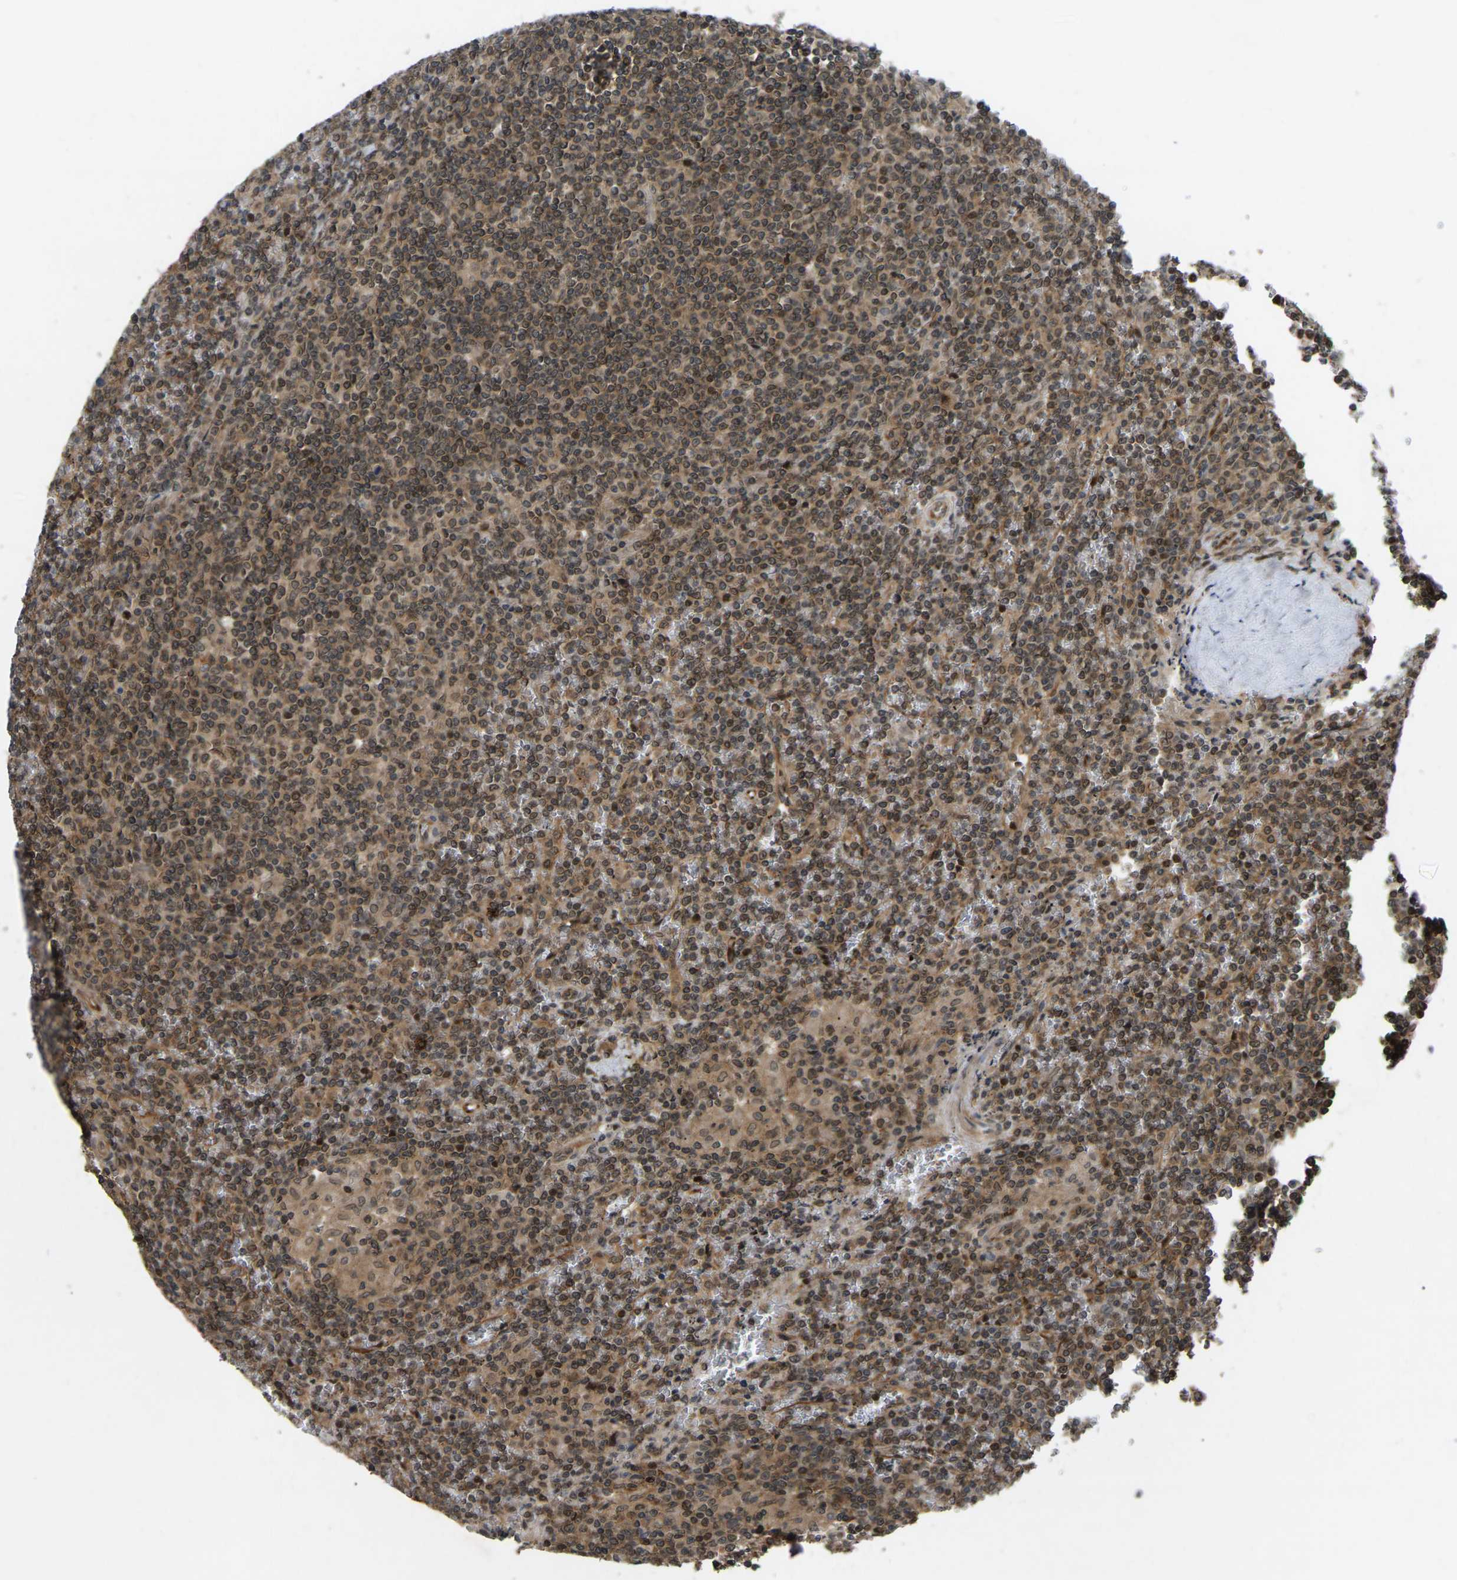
{"staining": {"intensity": "moderate", "quantity": ">75%", "location": "cytoplasmic/membranous,nuclear"}, "tissue": "lymphoma", "cell_type": "Tumor cells", "image_type": "cancer", "snomed": [{"axis": "morphology", "description": "Malignant lymphoma, non-Hodgkin's type, Low grade"}, {"axis": "topography", "description": "Spleen"}], "caption": "The photomicrograph reveals immunohistochemical staining of lymphoma. There is moderate cytoplasmic/membranous and nuclear expression is seen in approximately >75% of tumor cells.", "gene": "KIAA1549", "patient": {"sex": "female", "age": 19}}